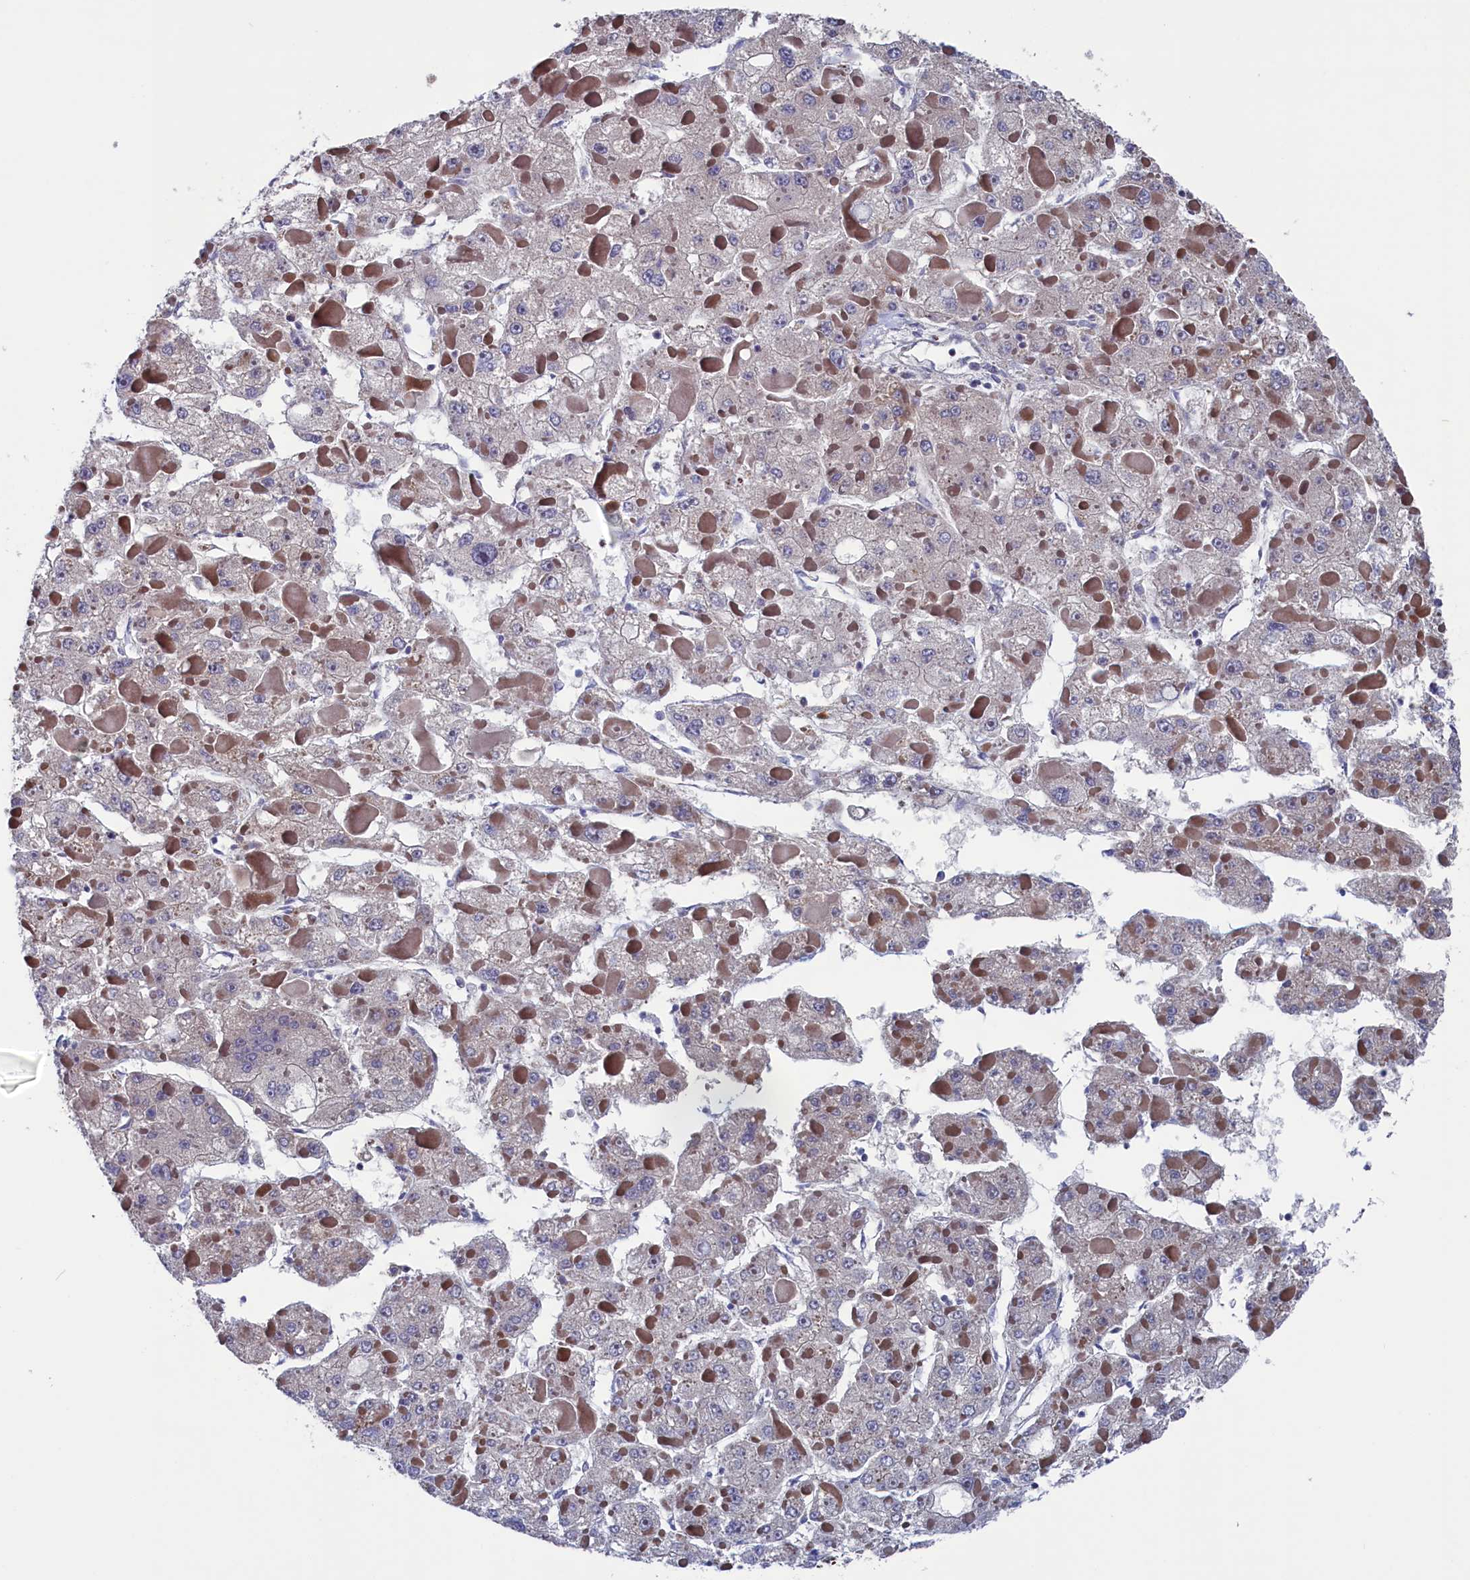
{"staining": {"intensity": "weak", "quantity": "<25%", "location": "cytoplasmic/membranous"}, "tissue": "liver cancer", "cell_type": "Tumor cells", "image_type": "cancer", "snomed": [{"axis": "morphology", "description": "Carcinoma, Hepatocellular, NOS"}, {"axis": "topography", "description": "Liver"}], "caption": "Immunohistochemistry histopathology image of human liver cancer (hepatocellular carcinoma) stained for a protein (brown), which shows no staining in tumor cells.", "gene": "SPATA13", "patient": {"sex": "female", "age": 73}}